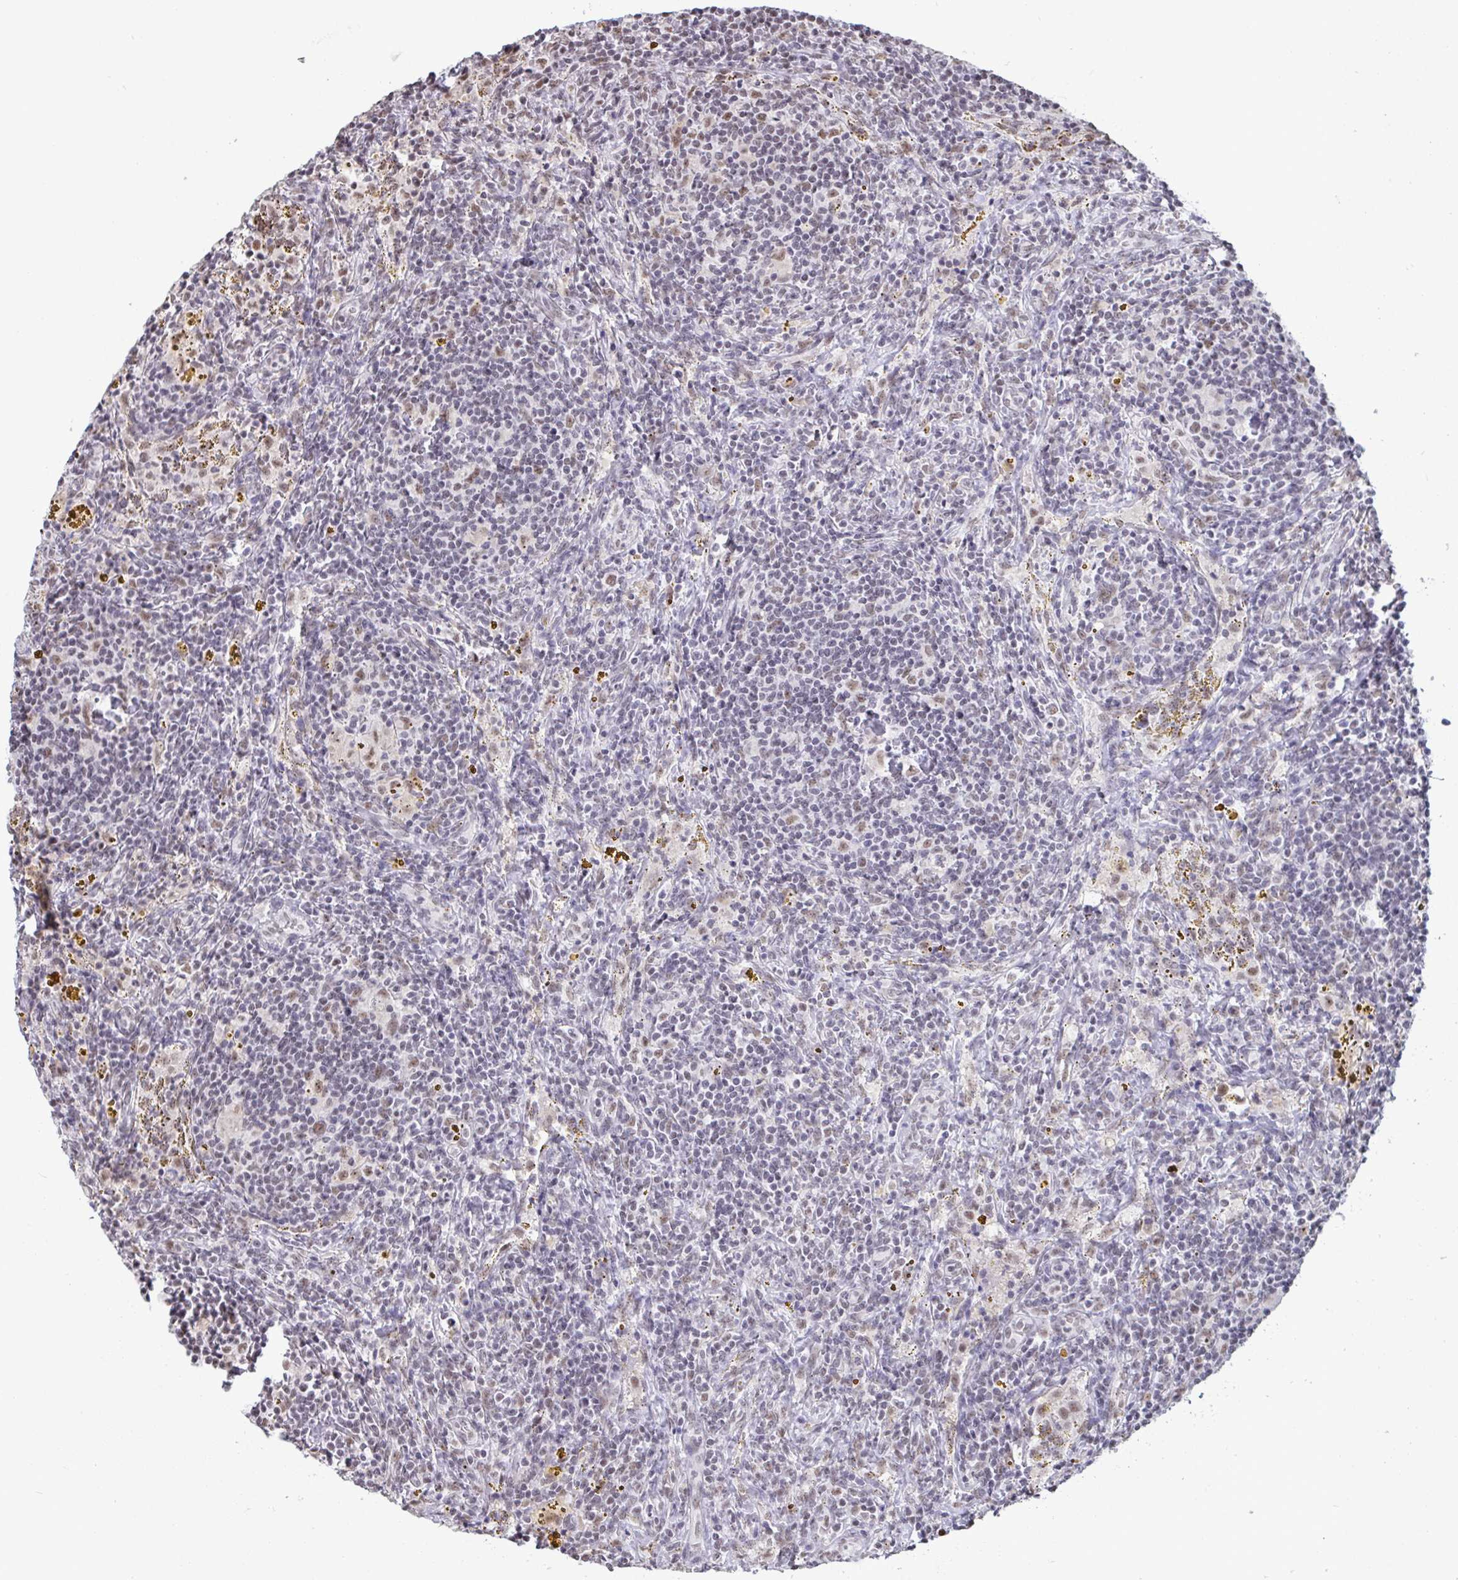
{"staining": {"intensity": "negative", "quantity": "none", "location": "none"}, "tissue": "lymphoma", "cell_type": "Tumor cells", "image_type": "cancer", "snomed": [{"axis": "morphology", "description": "Malignant lymphoma, non-Hodgkin's type, Low grade"}, {"axis": "topography", "description": "Spleen"}], "caption": "This photomicrograph is of malignant lymphoma, non-Hodgkin's type (low-grade) stained with immunohistochemistry to label a protein in brown with the nuclei are counter-stained blue. There is no staining in tumor cells. (DAB (3,3'-diaminobenzidine) IHC visualized using brightfield microscopy, high magnification).", "gene": "PUF60", "patient": {"sex": "female", "age": 70}}